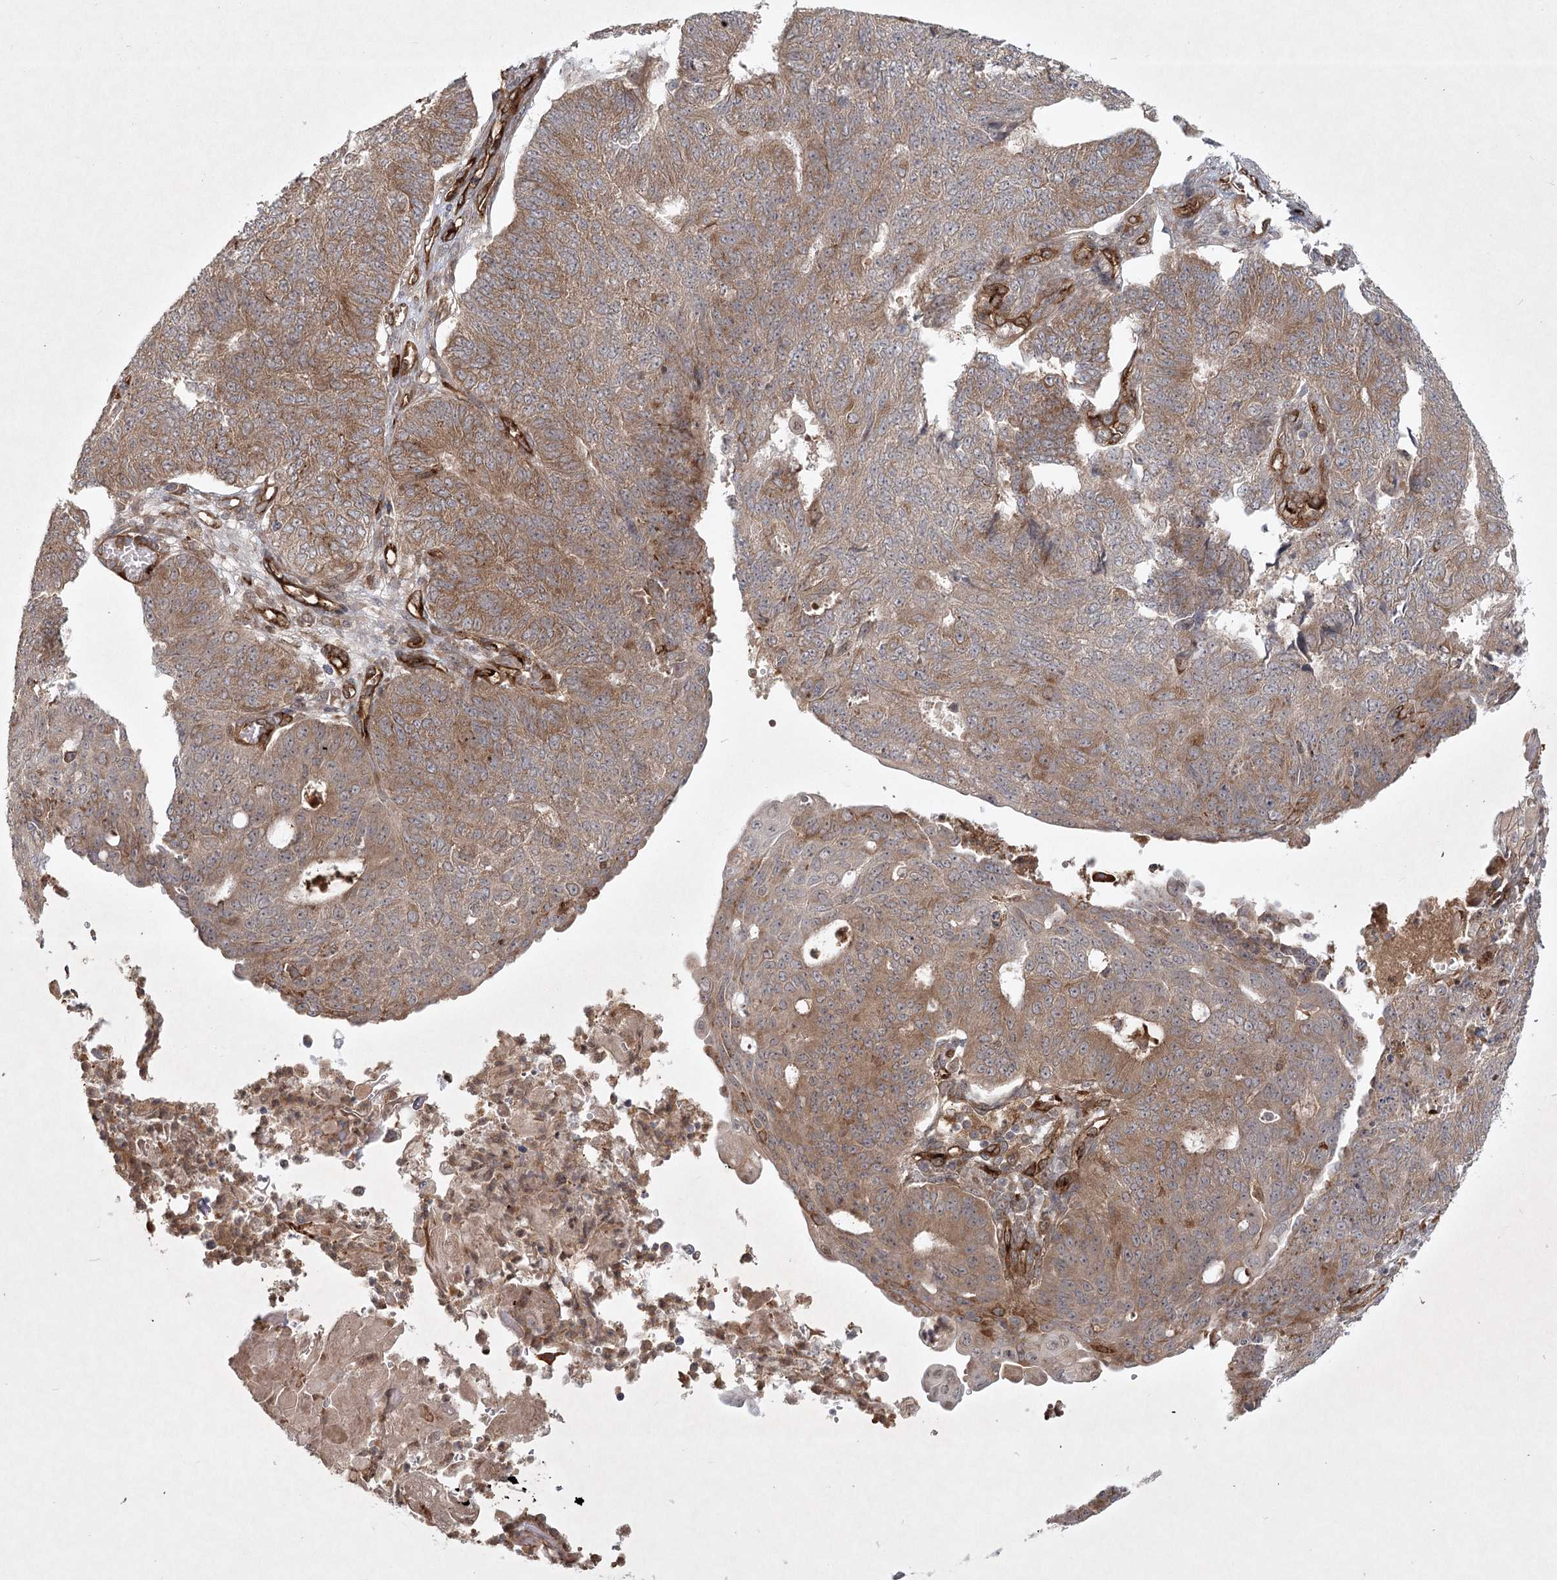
{"staining": {"intensity": "moderate", "quantity": "25%-75%", "location": "cytoplasmic/membranous"}, "tissue": "endometrial cancer", "cell_type": "Tumor cells", "image_type": "cancer", "snomed": [{"axis": "morphology", "description": "Adenocarcinoma, NOS"}, {"axis": "topography", "description": "Endometrium"}], "caption": "The image reveals immunohistochemical staining of endometrial cancer (adenocarcinoma). There is moderate cytoplasmic/membranous expression is appreciated in approximately 25%-75% of tumor cells.", "gene": "ARHGAP31", "patient": {"sex": "female", "age": 32}}